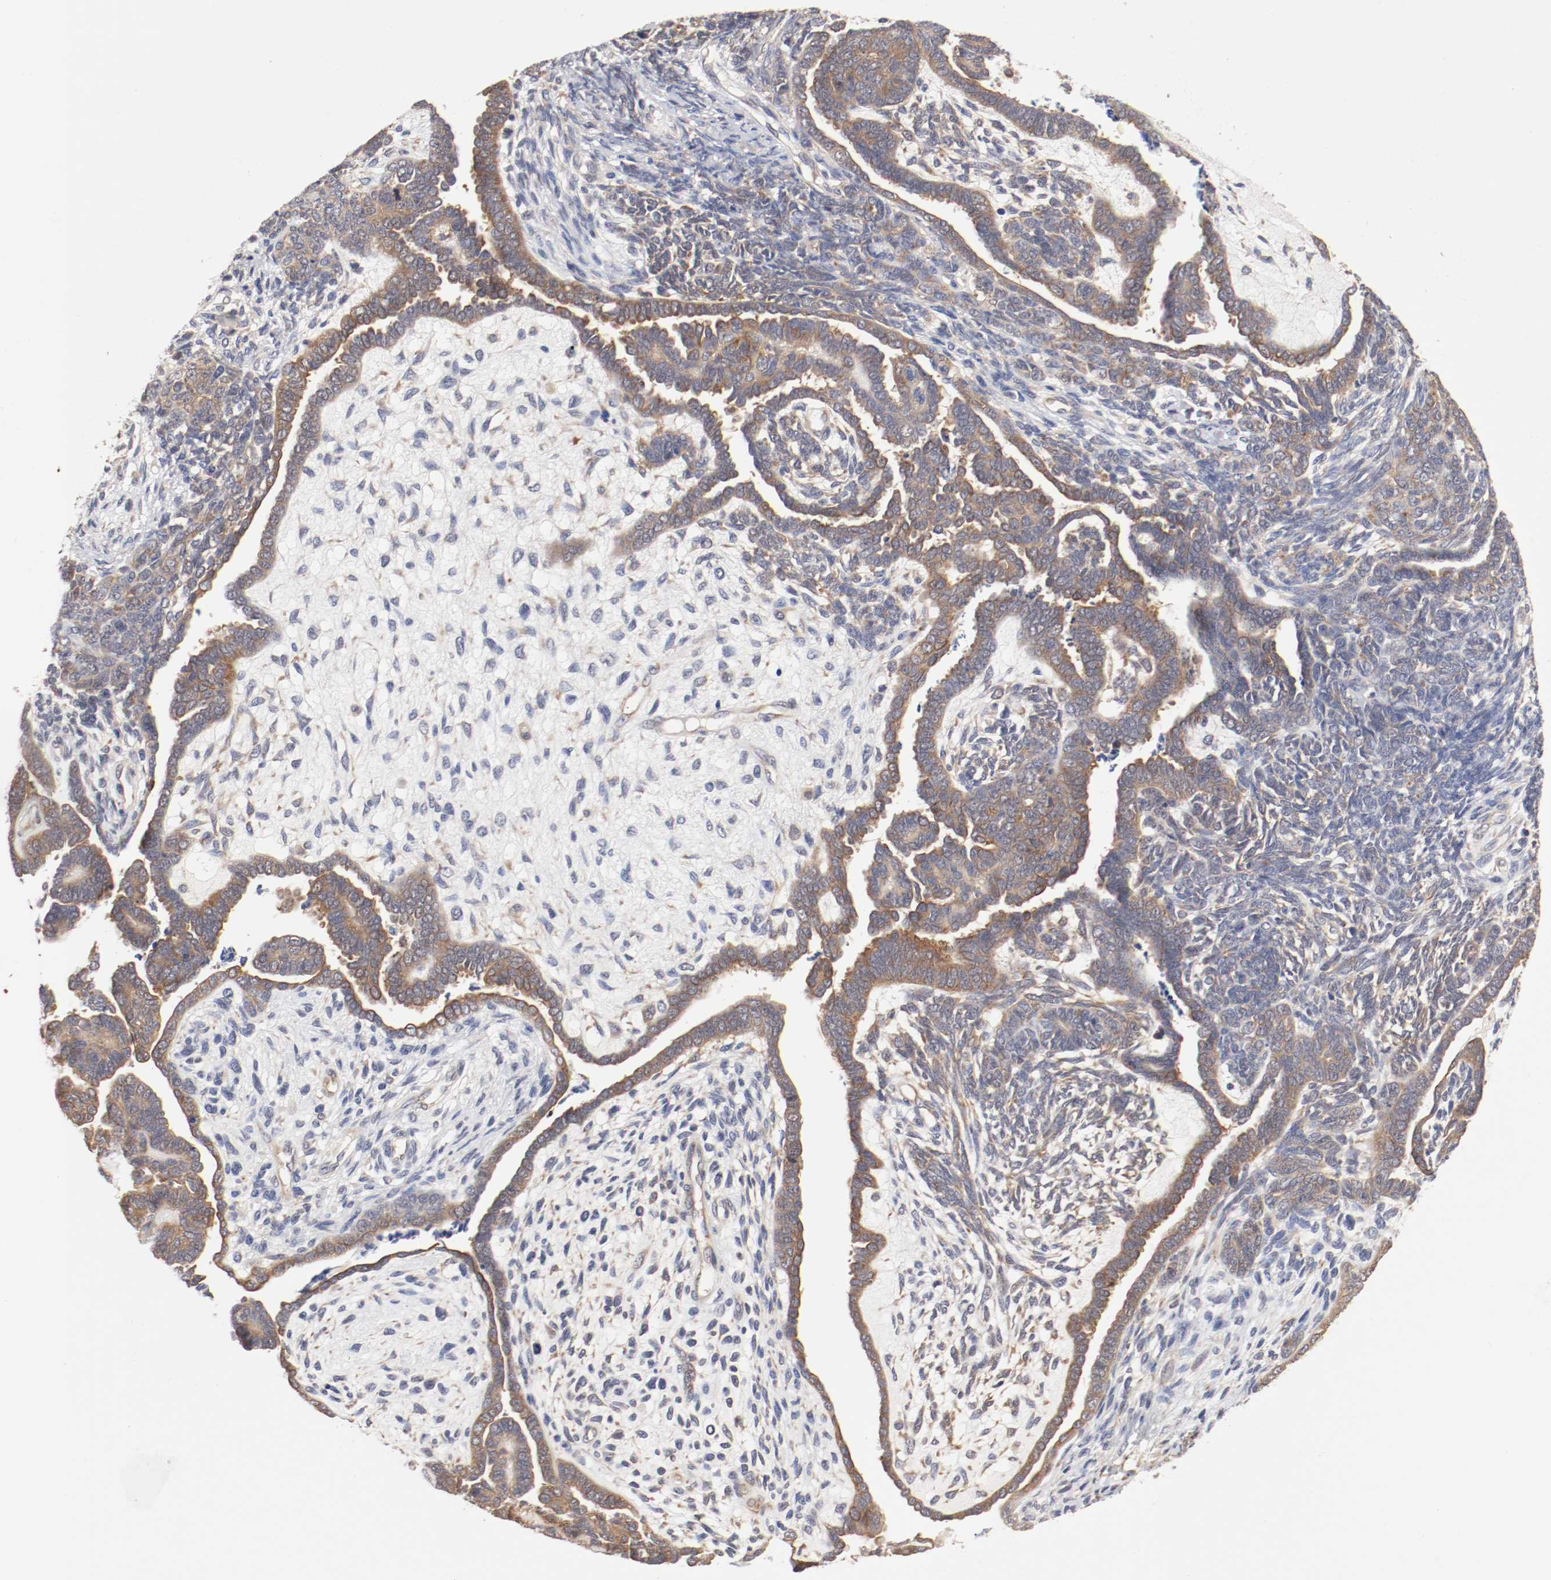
{"staining": {"intensity": "moderate", "quantity": ">75%", "location": "cytoplasmic/membranous"}, "tissue": "endometrial cancer", "cell_type": "Tumor cells", "image_type": "cancer", "snomed": [{"axis": "morphology", "description": "Neoplasm, malignant, NOS"}, {"axis": "topography", "description": "Endometrium"}], "caption": "Malignant neoplasm (endometrial) tissue reveals moderate cytoplasmic/membranous expression in about >75% of tumor cells, visualized by immunohistochemistry. Using DAB (brown) and hematoxylin (blue) stains, captured at high magnification using brightfield microscopy.", "gene": "FKBP3", "patient": {"sex": "female", "age": 74}}